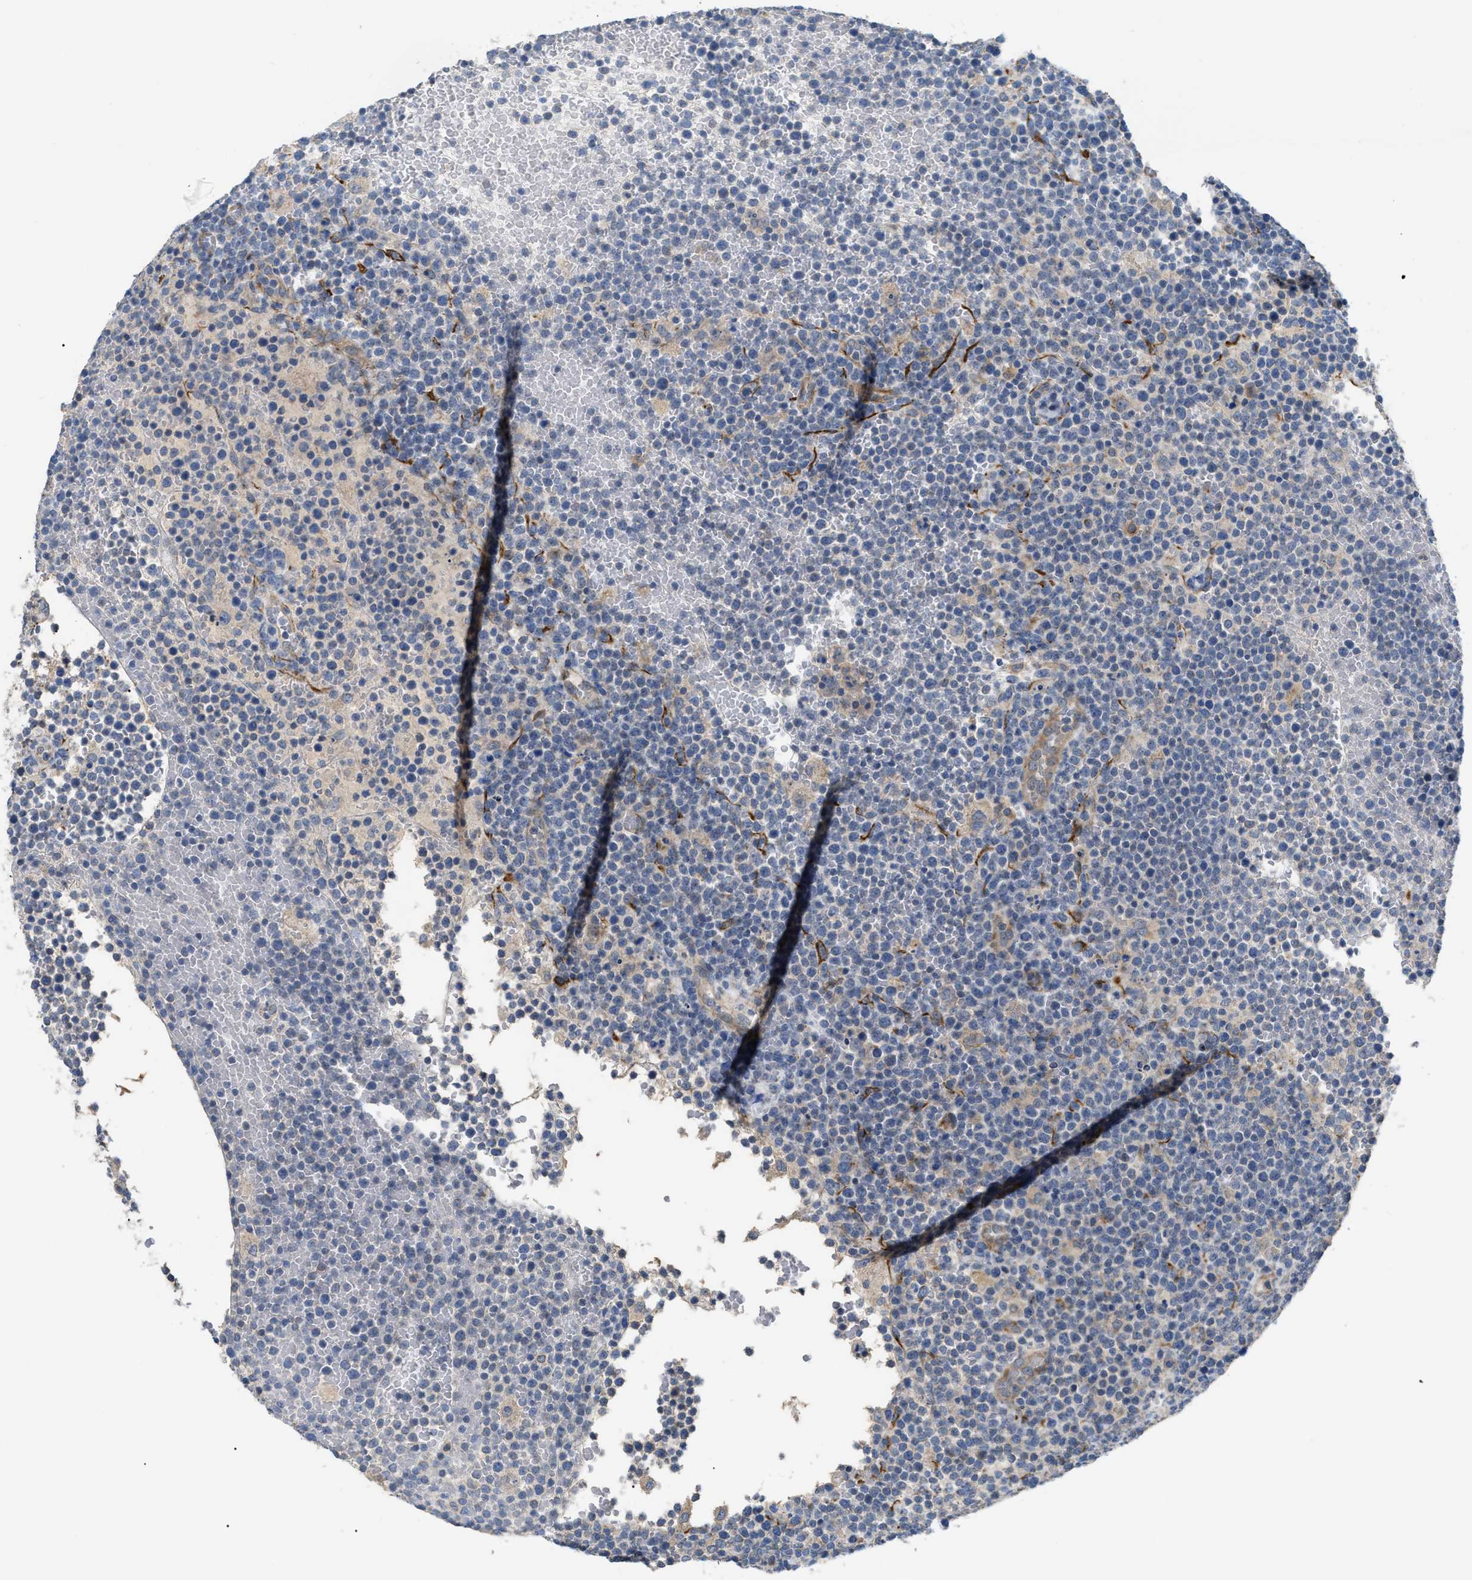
{"staining": {"intensity": "negative", "quantity": "none", "location": "none"}, "tissue": "lymphoma", "cell_type": "Tumor cells", "image_type": "cancer", "snomed": [{"axis": "morphology", "description": "Malignant lymphoma, non-Hodgkin's type, High grade"}, {"axis": "topography", "description": "Lymph node"}], "caption": "Lymphoma was stained to show a protein in brown. There is no significant staining in tumor cells.", "gene": "DHX58", "patient": {"sex": "male", "age": 61}}